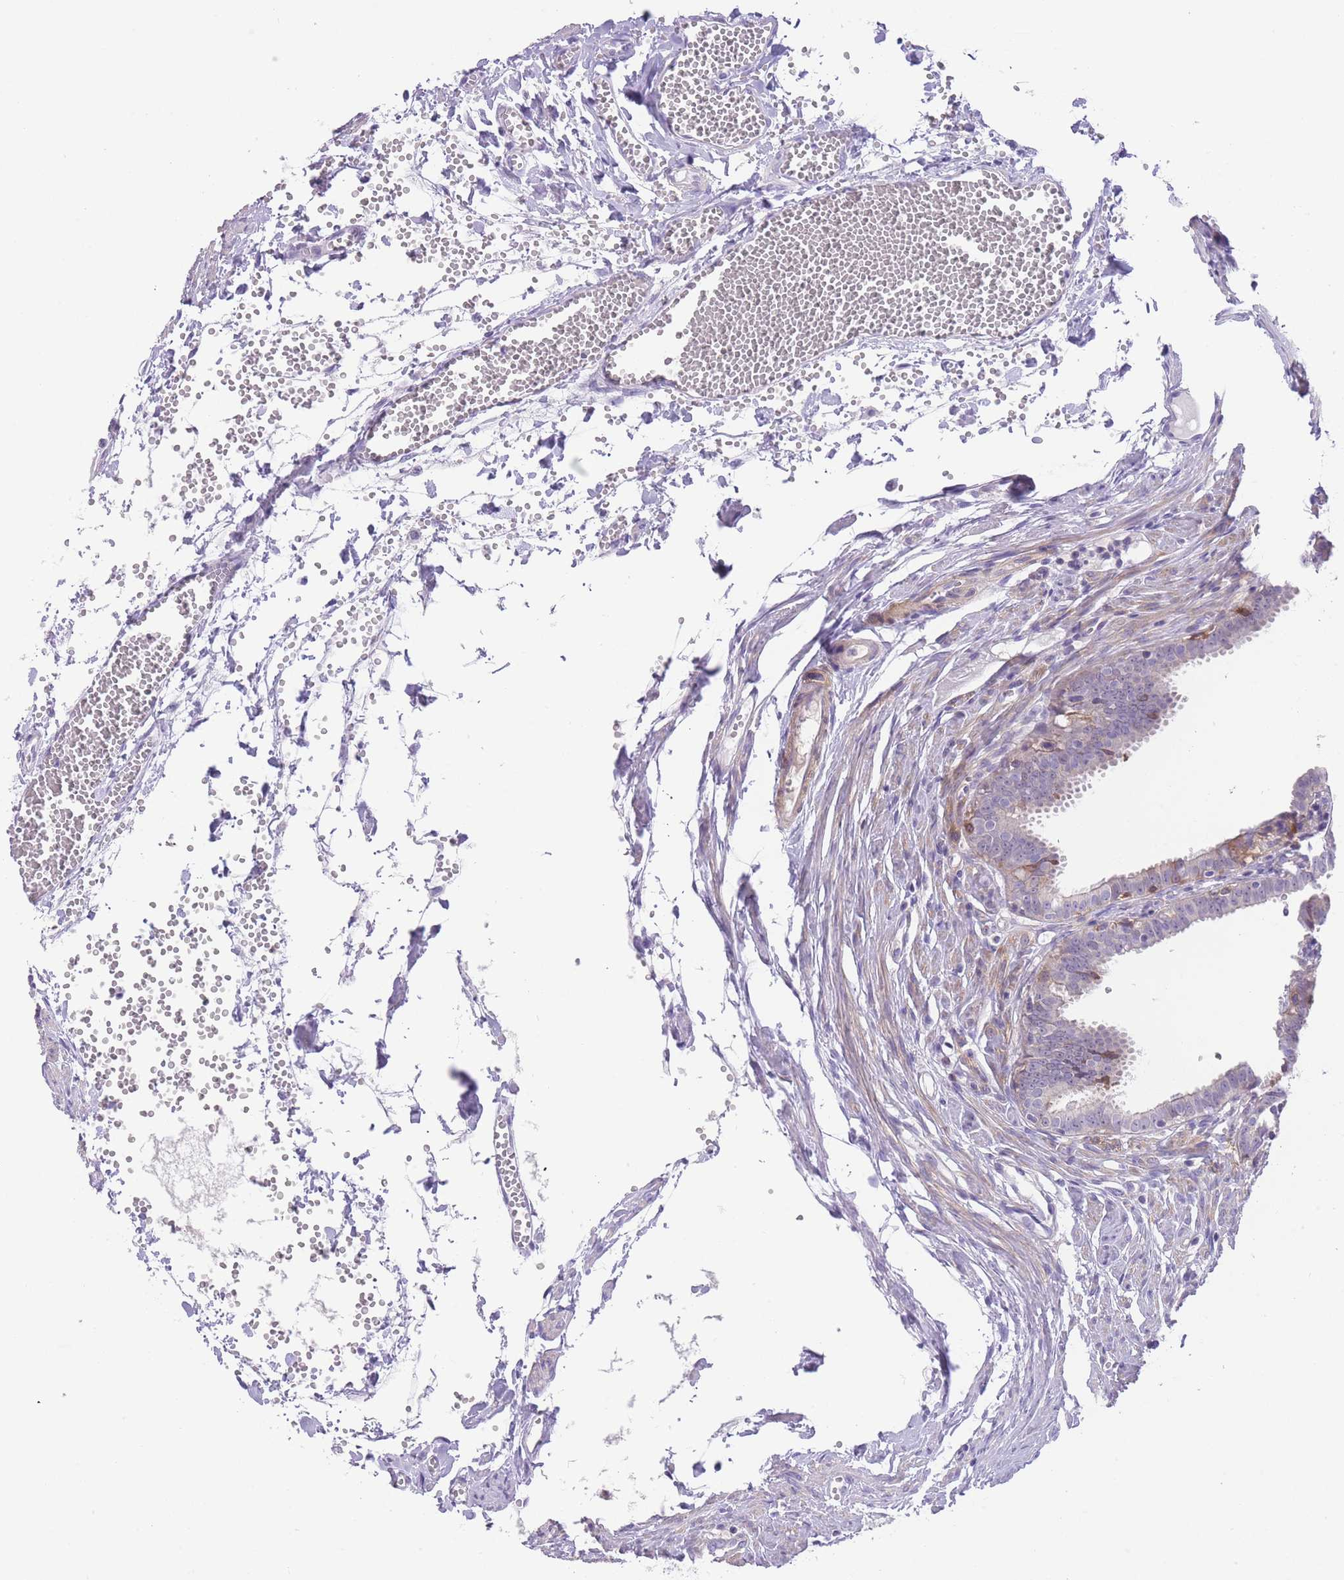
{"staining": {"intensity": "weak", "quantity": "25%-75%", "location": "cytoplasmic/membranous"}, "tissue": "fallopian tube", "cell_type": "Glandular cells", "image_type": "normal", "snomed": [{"axis": "morphology", "description": "Normal tissue, NOS"}, {"axis": "morphology", "description": "Carcinoma, NOS"}, {"axis": "topography", "description": "Fallopian tube"}, {"axis": "topography", "description": "Ovary"}], "caption": "Weak cytoplasmic/membranous positivity is seen in approximately 25%-75% of glandular cells in benign fallopian tube. (Stains: DAB (3,3'-diaminobenzidine) in brown, nuclei in blue, Microscopy: brightfield microscopy at high magnification).", "gene": "OR11H12", "patient": {"sex": "female", "age": 59}}